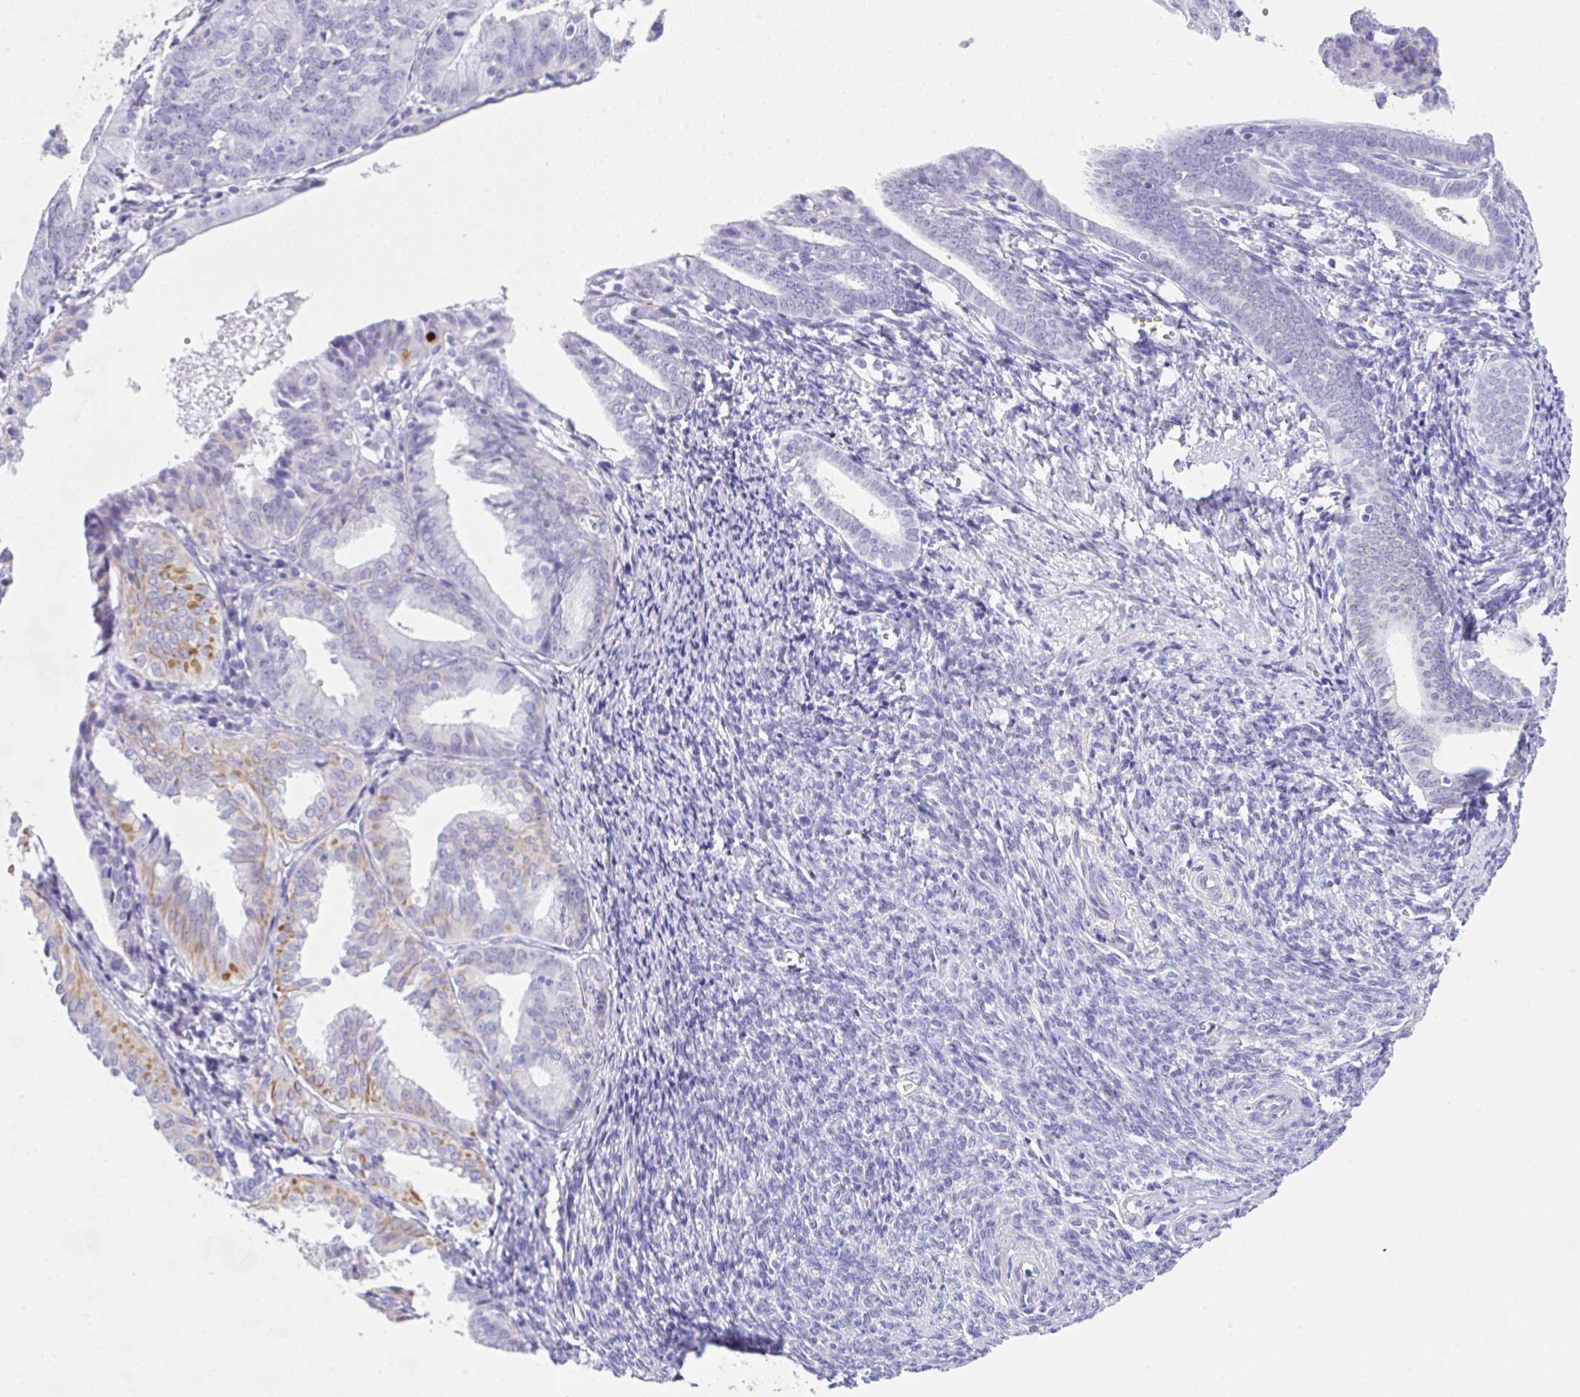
{"staining": {"intensity": "negative", "quantity": "none", "location": "none"}, "tissue": "endometrial cancer", "cell_type": "Tumor cells", "image_type": "cancer", "snomed": [{"axis": "morphology", "description": "Adenocarcinoma, NOS"}, {"axis": "topography", "description": "Endometrium"}], "caption": "There is no significant staining in tumor cells of endometrial adenocarcinoma. The staining is performed using DAB (3,3'-diaminobenzidine) brown chromogen with nuclei counter-stained in using hematoxylin.", "gene": "NDUFAF8", "patient": {"sex": "female", "age": 56}}